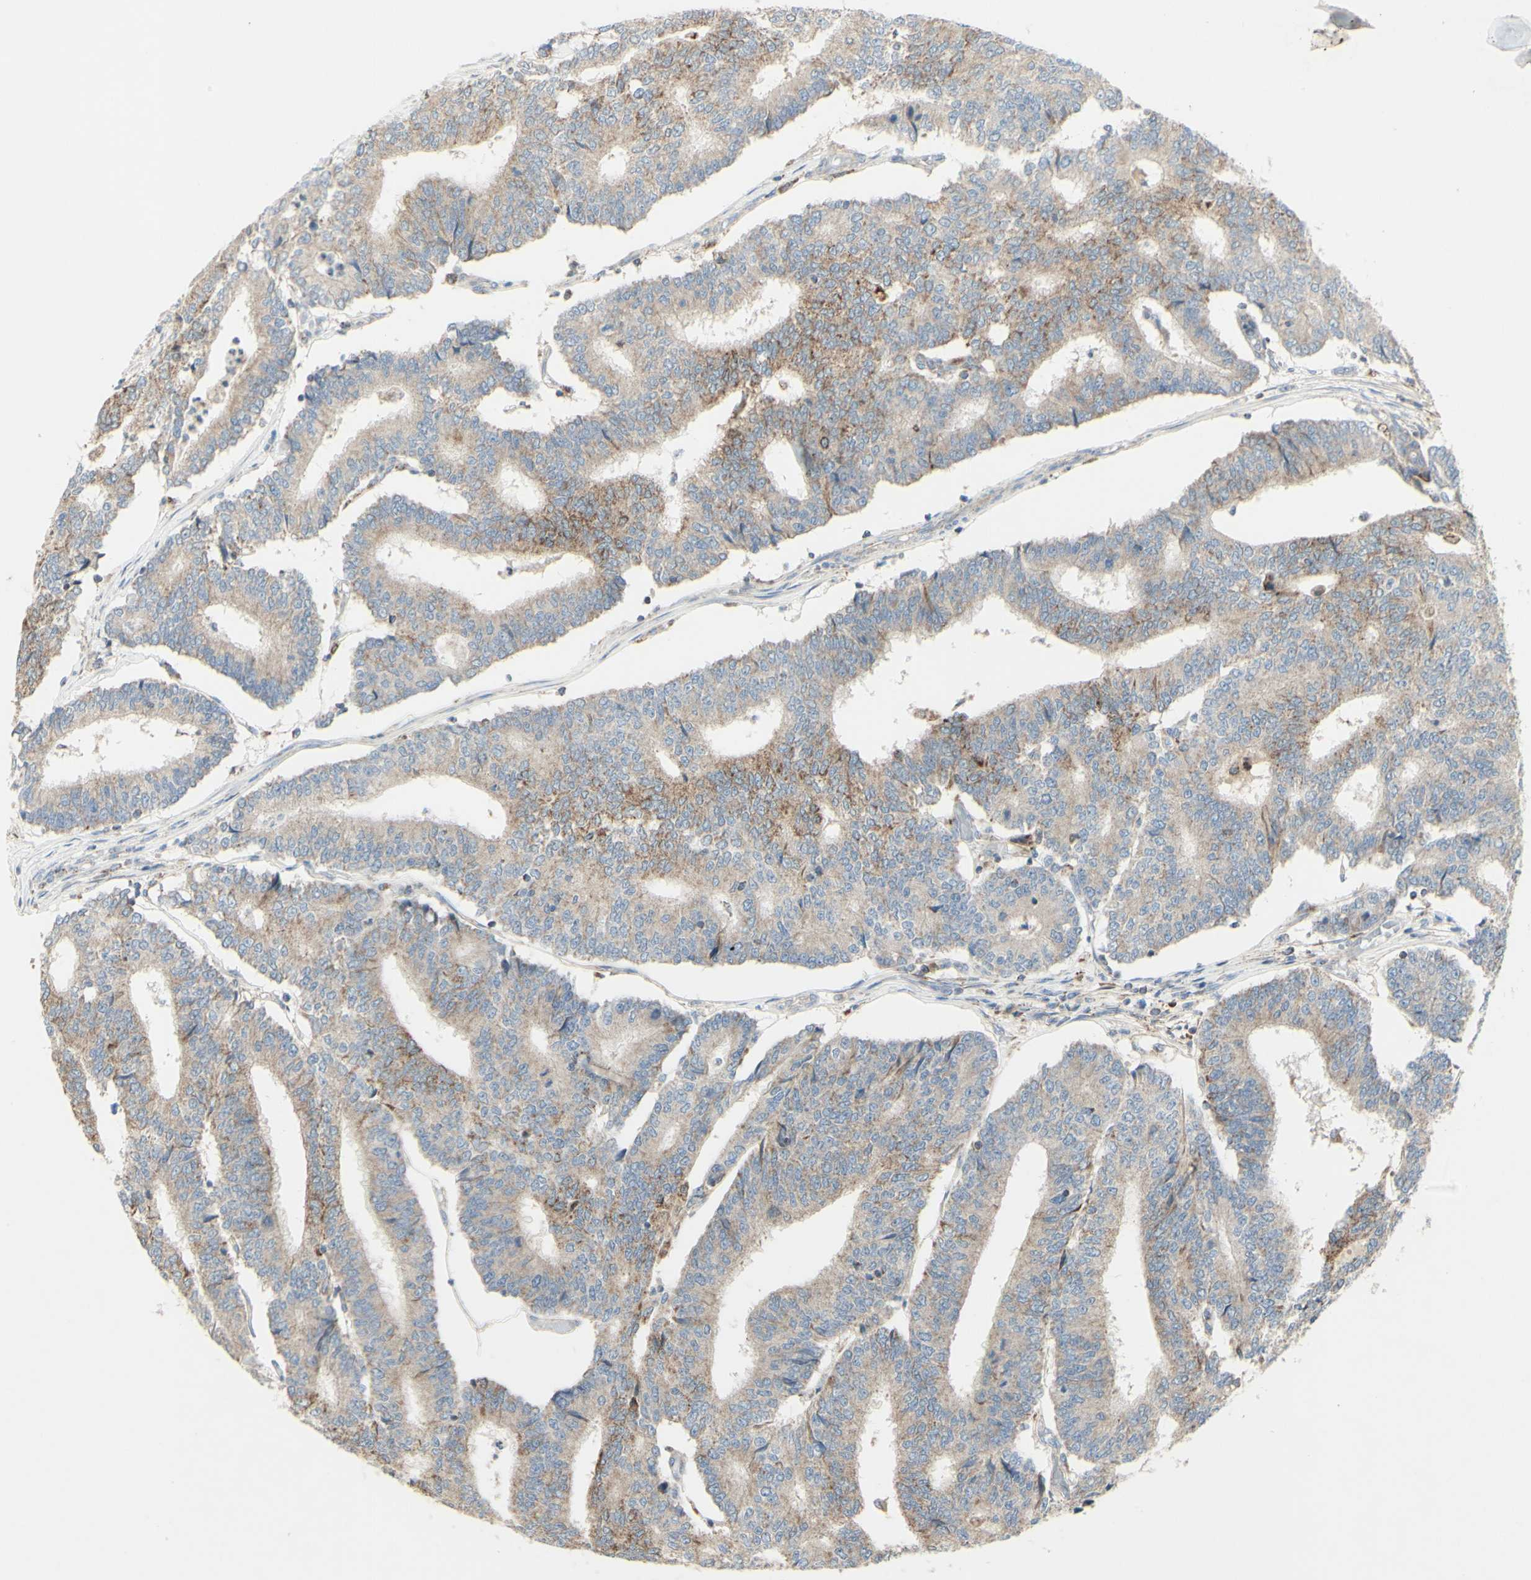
{"staining": {"intensity": "weak", "quantity": "25%-75%", "location": "cytoplasmic/membranous"}, "tissue": "prostate cancer", "cell_type": "Tumor cells", "image_type": "cancer", "snomed": [{"axis": "morphology", "description": "Normal tissue, NOS"}, {"axis": "morphology", "description": "Adenocarcinoma, High grade"}, {"axis": "topography", "description": "Prostate"}, {"axis": "topography", "description": "Seminal veicle"}], "caption": "Immunohistochemical staining of human prostate cancer reveals weak cytoplasmic/membranous protein positivity in approximately 25%-75% of tumor cells.", "gene": "CNTNAP1", "patient": {"sex": "male", "age": 55}}